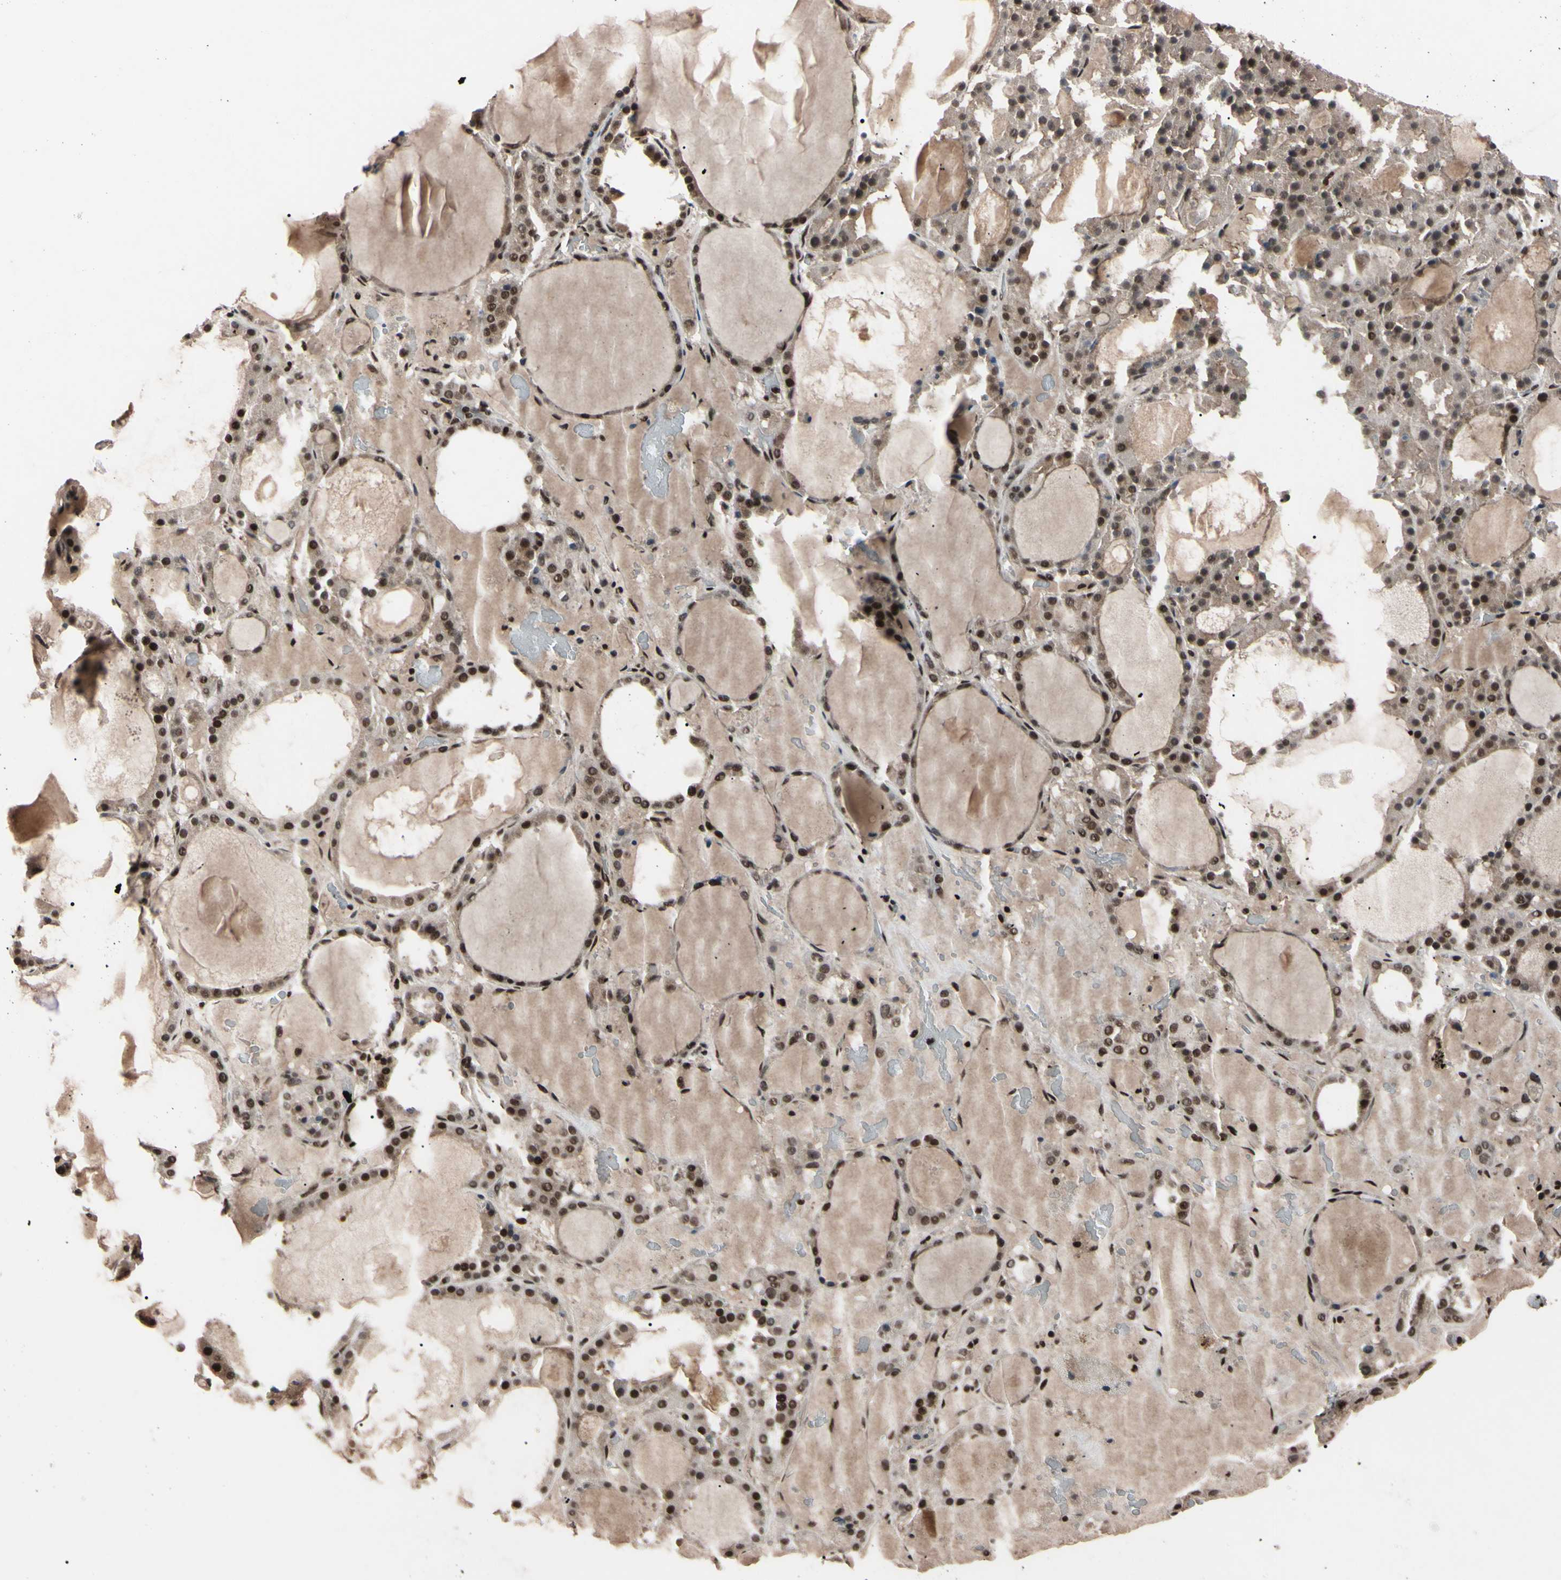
{"staining": {"intensity": "strong", "quantity": ">75%", "location": "nuclear"}, "tissue": "thyroid gland", "cell_type": "Glandular cells", "image_type": "normal", "snomed": [{"axis": "morphology", "description": "Normal tissue, NOS"}, {"axis": "morphology", "description": "Carcinoma, NOS"}, {"axis": "topography", "description": "Thyroid gland"}], "caption": "Immunohistochemistry image of unremarkable thyroid gland stained for a protein (brown), which exhibits high levels of strong nuclear expression in about >75% of glandular cells.", "gene": "YY1", "patient": {"sex": "female", "age": 86}}